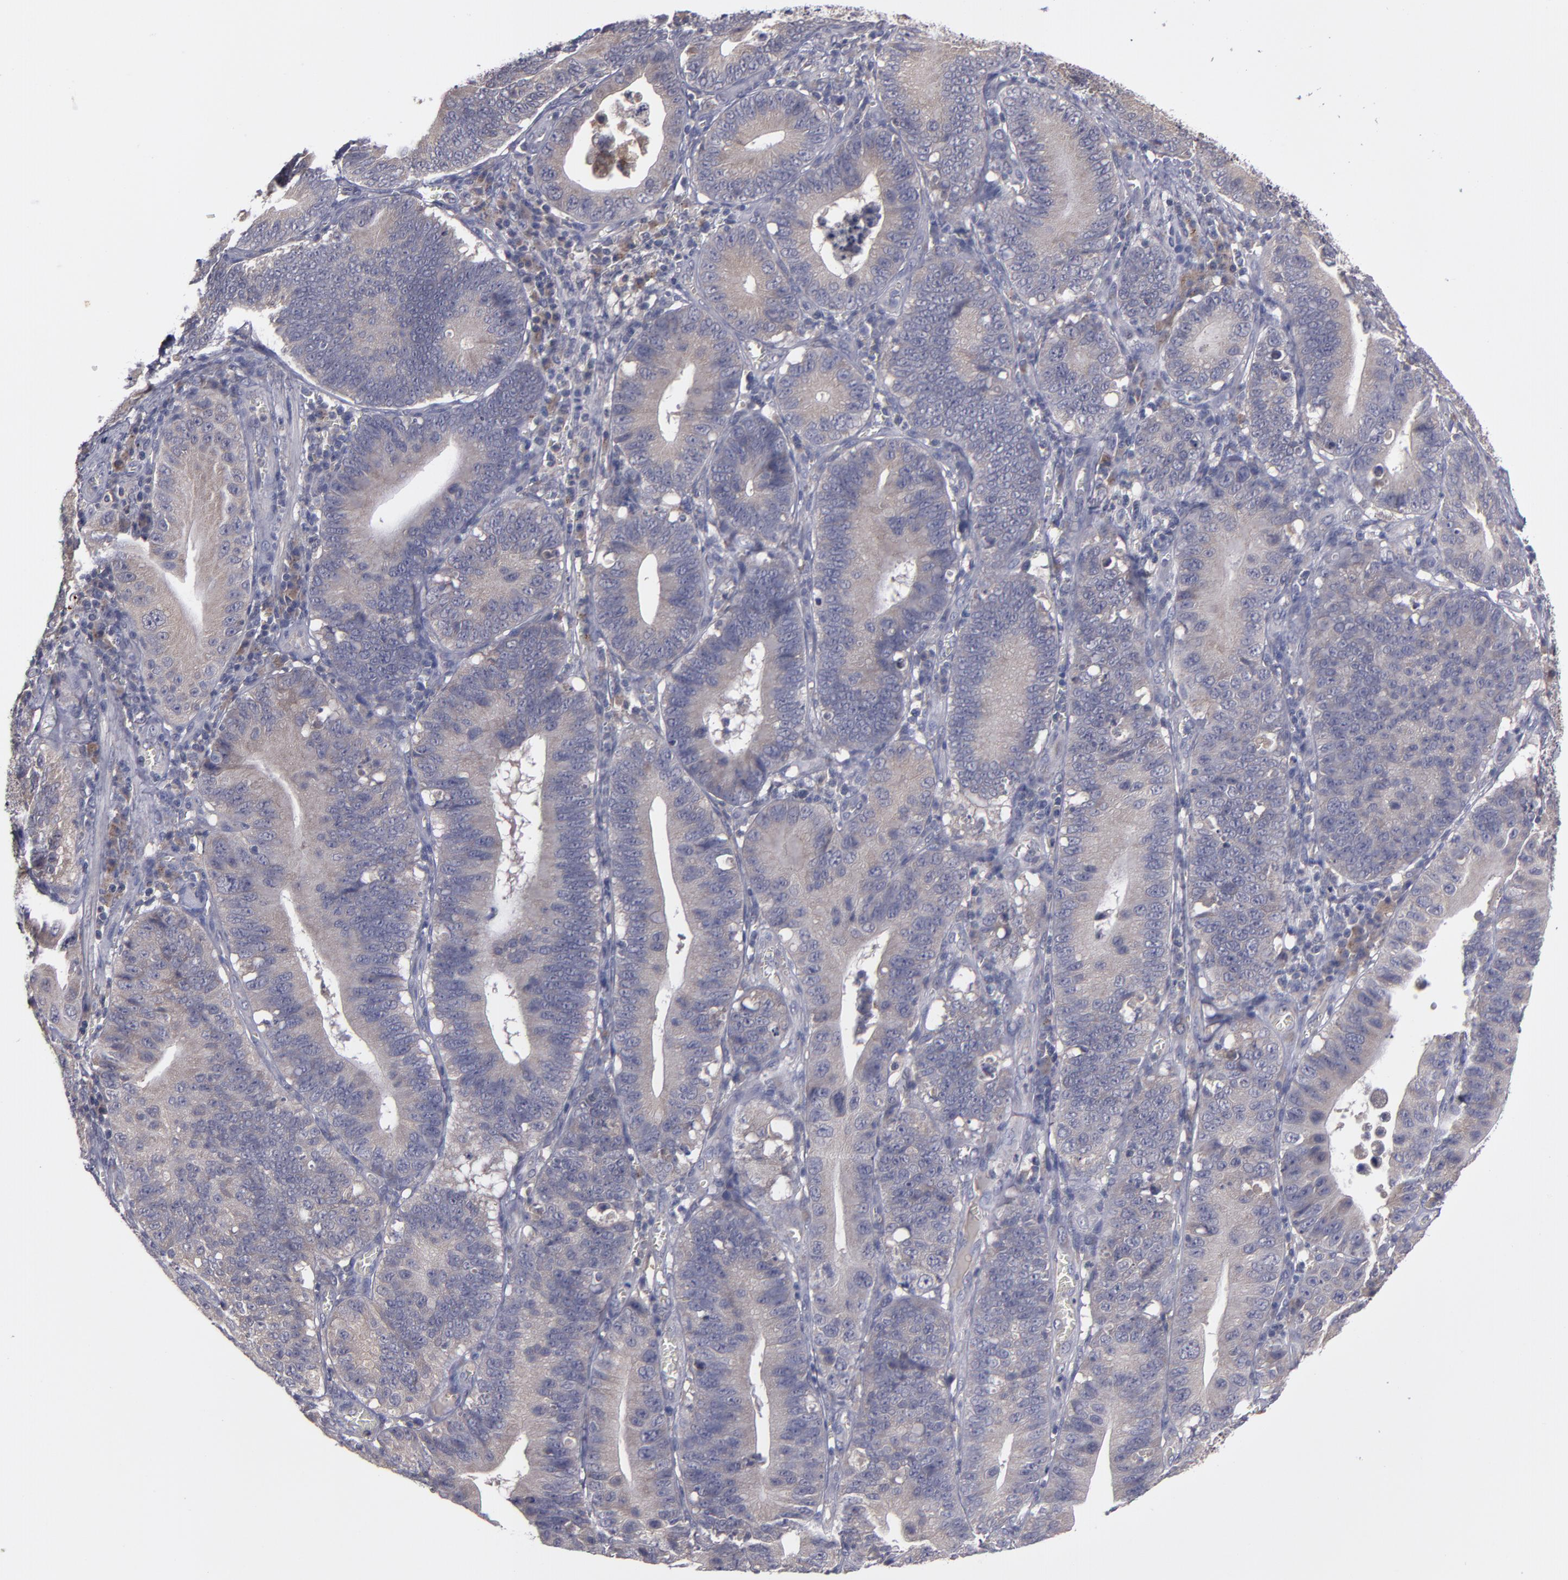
{"staining": {"intensity": "weak", "quantity": ">75%", "location": "cytoplasmic/membranous"}, "tissue": "stomach cancer", "cell_type": "Tumor cells", "image_type": "cancer", "snomed": [{"axis": "morphology", "description": "Adenocarcinoma, NOS"}, {"axis": "topography", "description": "Stomach"}, {"axis": "topography", "description": "Gastric cardia"}], "caption": "Immunohistochemical staining of stomach cancer demonstrates low levels of weak cytoplasmic/membranous positivity in approximately >75% of tumor cells. The staining was performed using DAB (3,3'-diaminobenzidine), with brown indicating positive protein expression. Nuclei are stained blue with hematoxylin.", "gene": "MMP11", "patient": {"sex": "male", "age": 59}}